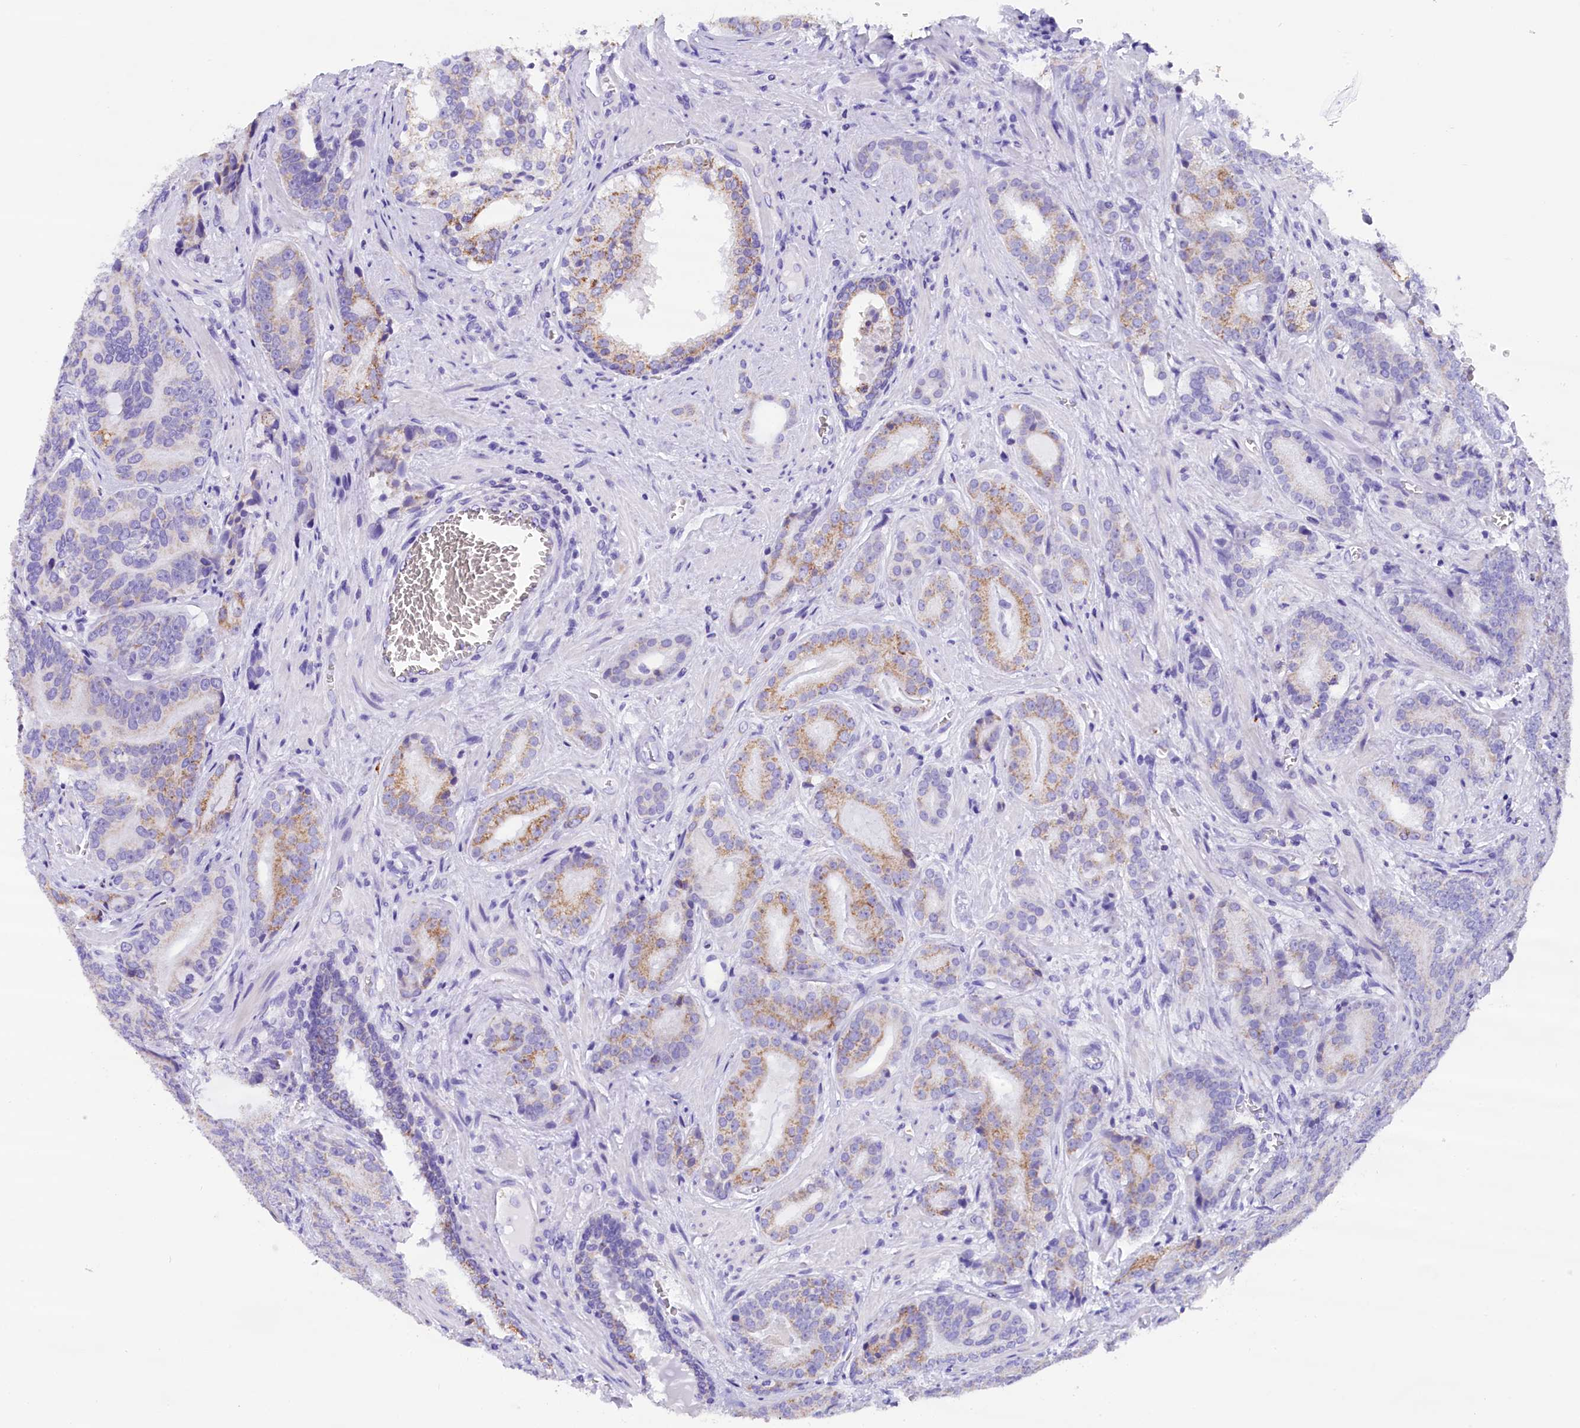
{"staining": {"intensity": "moderate", "quantity": "<25%", "location": "cytoplasmic/membranous"}, "tissue": "prostate cancer", "cell_type": "Tumor cells", "image_type": "cancer", "snomed": [{"axis": "morphology", "description": "Adenocarcinoma, High grade"}, {"axis": "topography", "description": "Prostate"}], "caption": "A low amount of moderate cytoplasmic/membranous expression is identified in approximately <25% of tumor cells in high-grade adenocarcinoma (prostate) tissue.", "gene": "ABAT", "patient": {"sex": "male", "age": 55}}